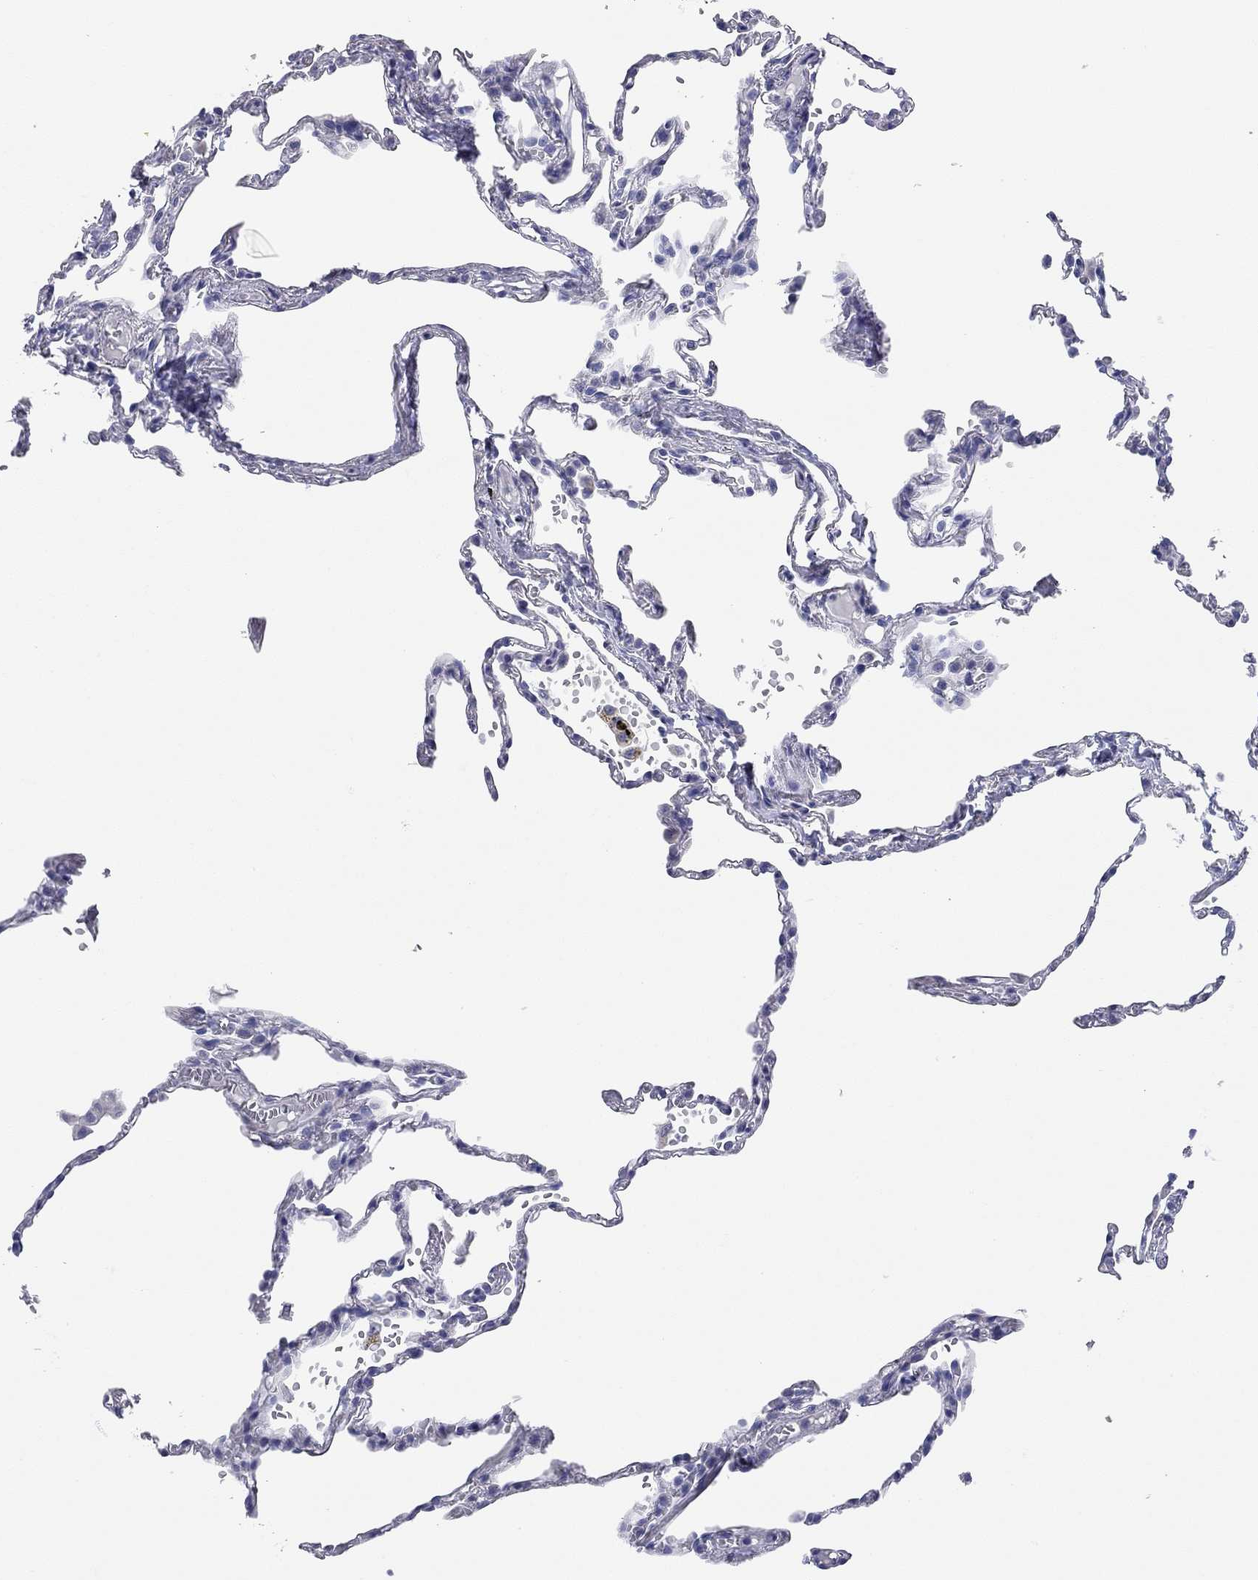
{"staining": {"intensity": "negative", "quantity": "none", "location": "none"}, "tissue": "lung", "cell_type": "Alveolar cells", "image_type": "normal", "snomed": [{"axis": "morphology", "description": "Normal tissue, NOS"}, {"axis": "topography", "description": "Lung"}], "caption": "Alveolar cells are negative for protein expression in unremarkable human lung.", "gene": "ENSG00000269035", "patient": {"sex": "male", "age": 78}}